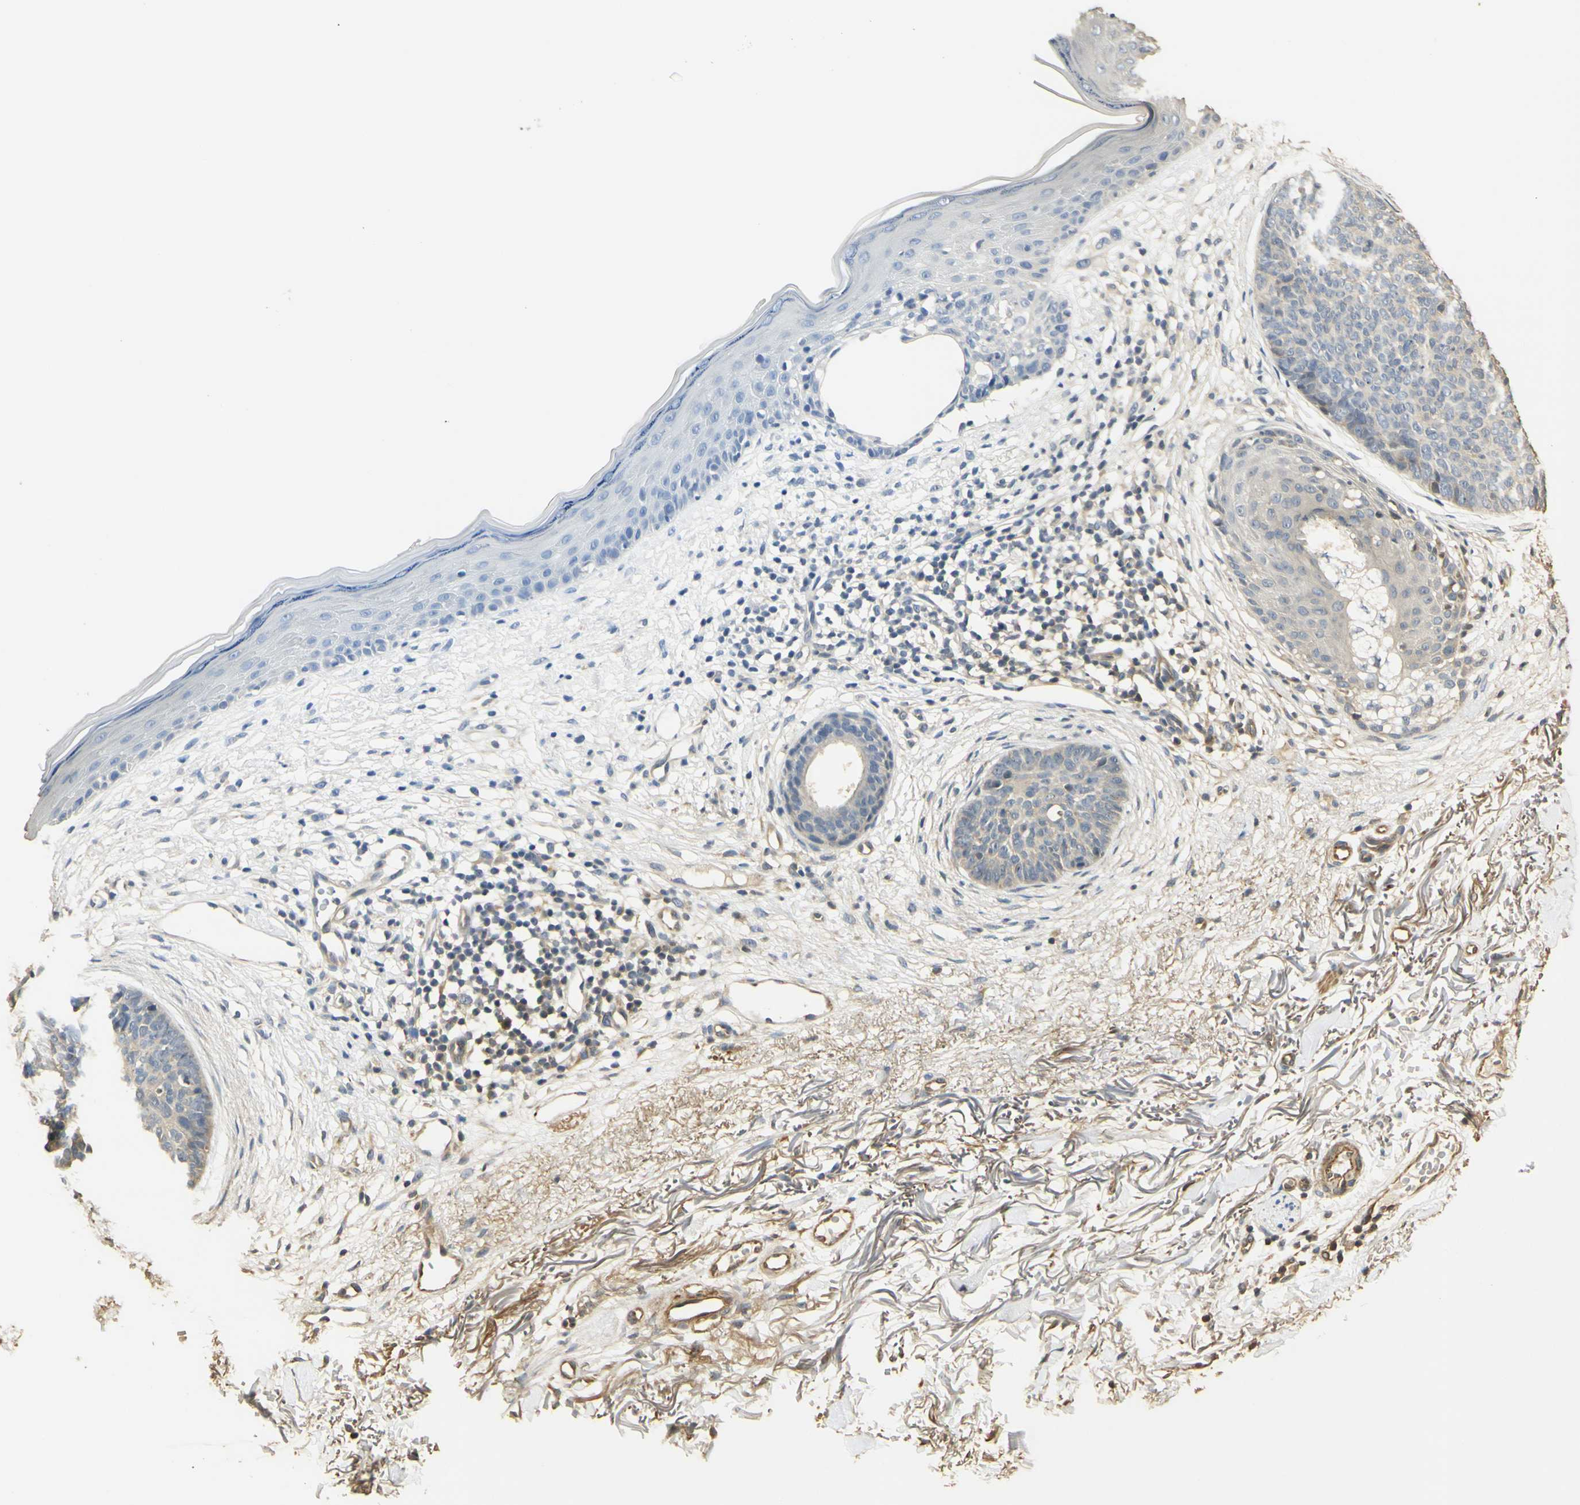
{"staining": {"intensity": "weak", "quantity": ">75%", "location": "cytoplasmic/membranous"}, "tissue": "skin cancer", "cell_type": "Tumor cells", "image_type": "cancer", "snomed": [{"axis": "morphology", "description": "Basal cell carcinoma"}, {"axis": "topography", "description": "Skin"}], "caption": "Tumor cells reveal low levels of weak cytoplasmic/membranous staining in about >75% of cells in skin cancer. (IHC, brightfield microscopy, high magnification).", "gene": "AGER", "patient": {"sex": "female", "age": 70}}